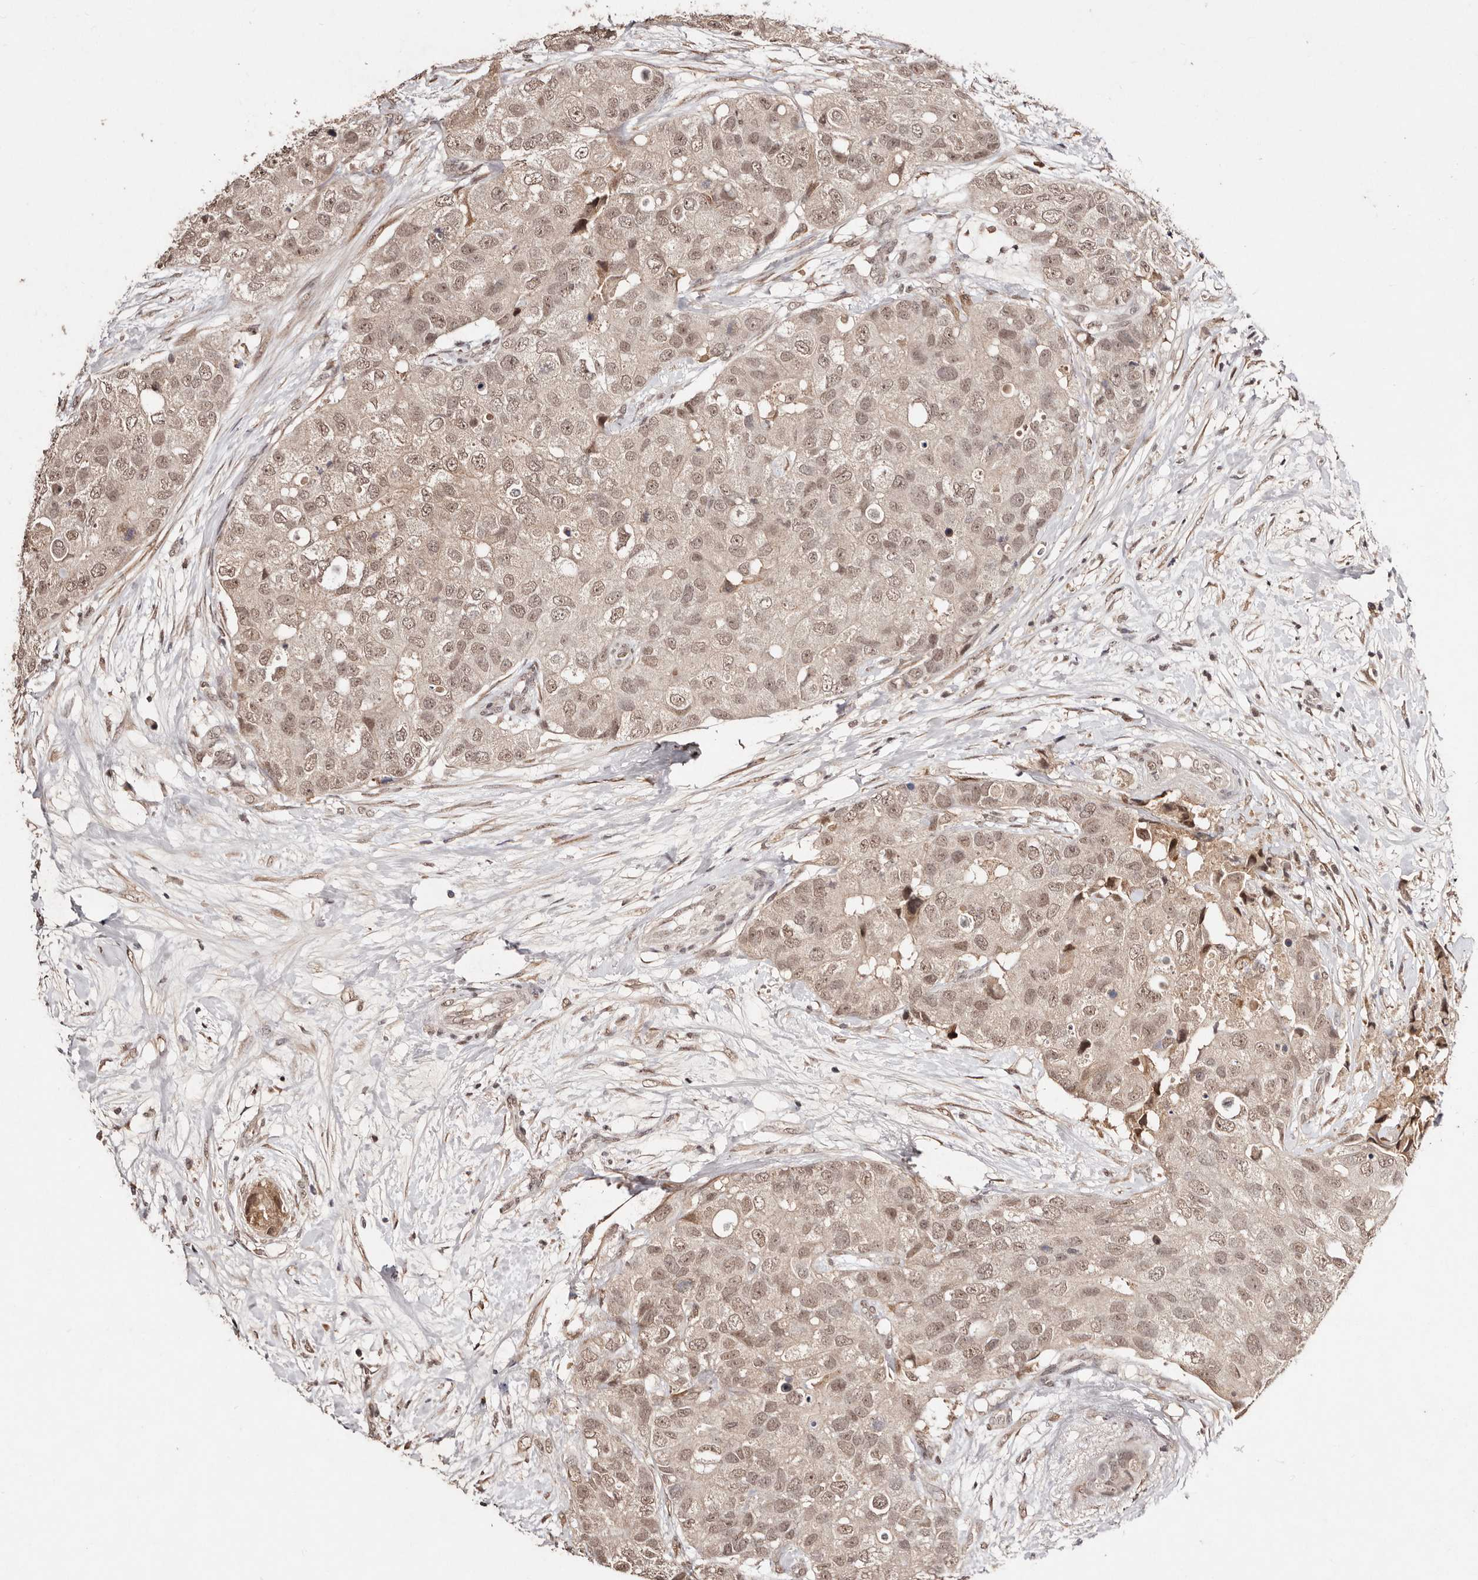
{"staining": {"intensity": "weak", "quantity": ">75%", "location": "nuclear"}, "tissue": "breast cancer", "cell_type": "Tumor cells", "image_type": "cancer", "snomed": [{"axis": "morphology", "description": "Duct carcinoma"}, {"axis": "topography", "description": "Breast"}], "caption": "Immunohistochemical staining of breast infiltrating ductal carcinoma reveals weak nuclear protein positivity in approximately >75% of tumor cells.", "gene": "BICRAL", "patient": {"sex": "female", "age": 62}}